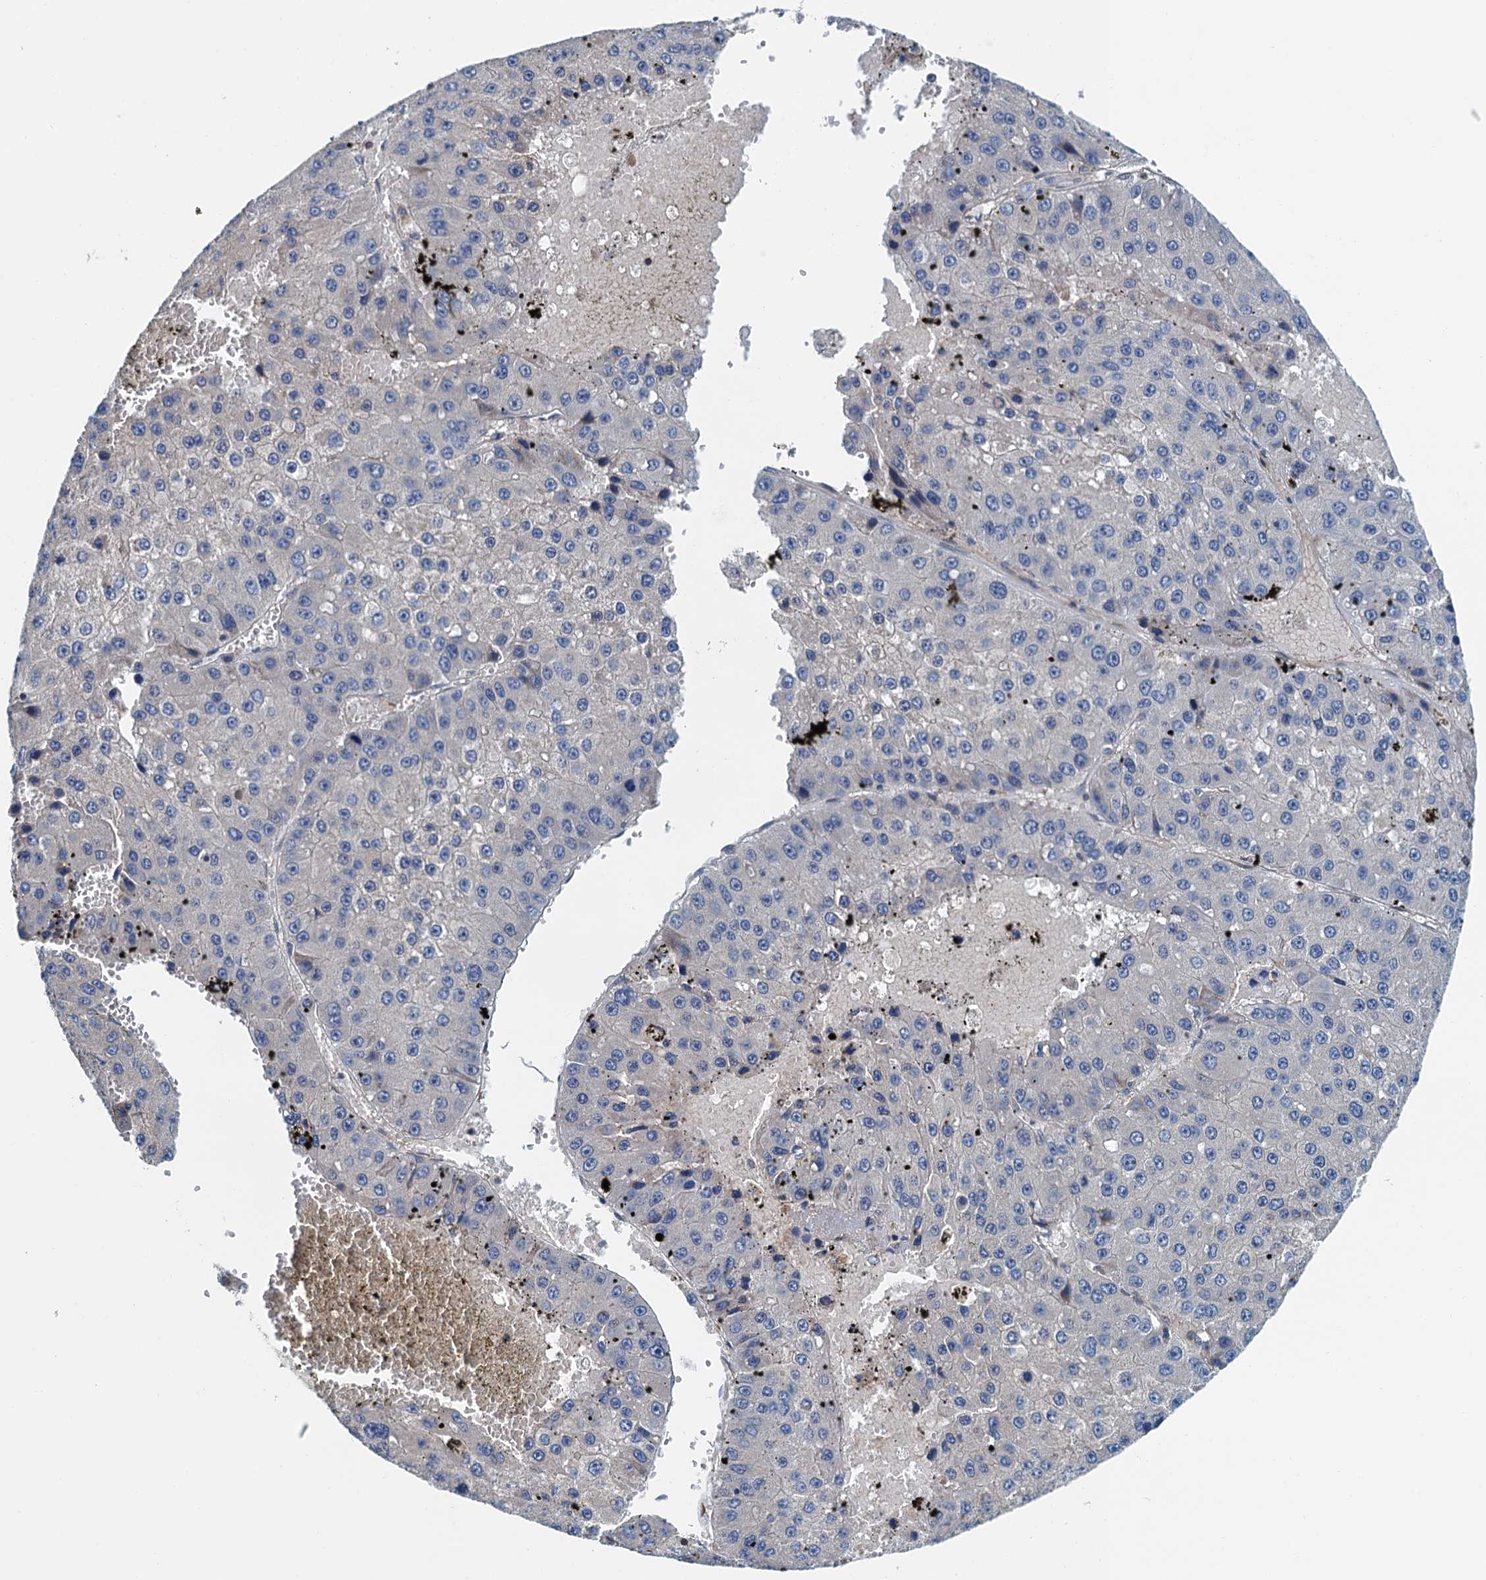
{"staining": {"intensity": "negative", "quantity": "none", "location": "none"}, "tissue": "liver cancer", "cell_type": "Tumor cells", "image_type": "cancer", "snomed": [{"axis": "morphology", "description": "Carcinoma, Hepatocellular, NOS"}, {"axis": "topography", "description": "Liver"}], "caption": "The IHC image has no significant expression in tumor cells of liver hepatocellular carcinoma tissue. (IHC, brightfield microscopy, high magnification).", "gene": "PPP1R14D", "patient": {"sex": "female", "age": 73}}